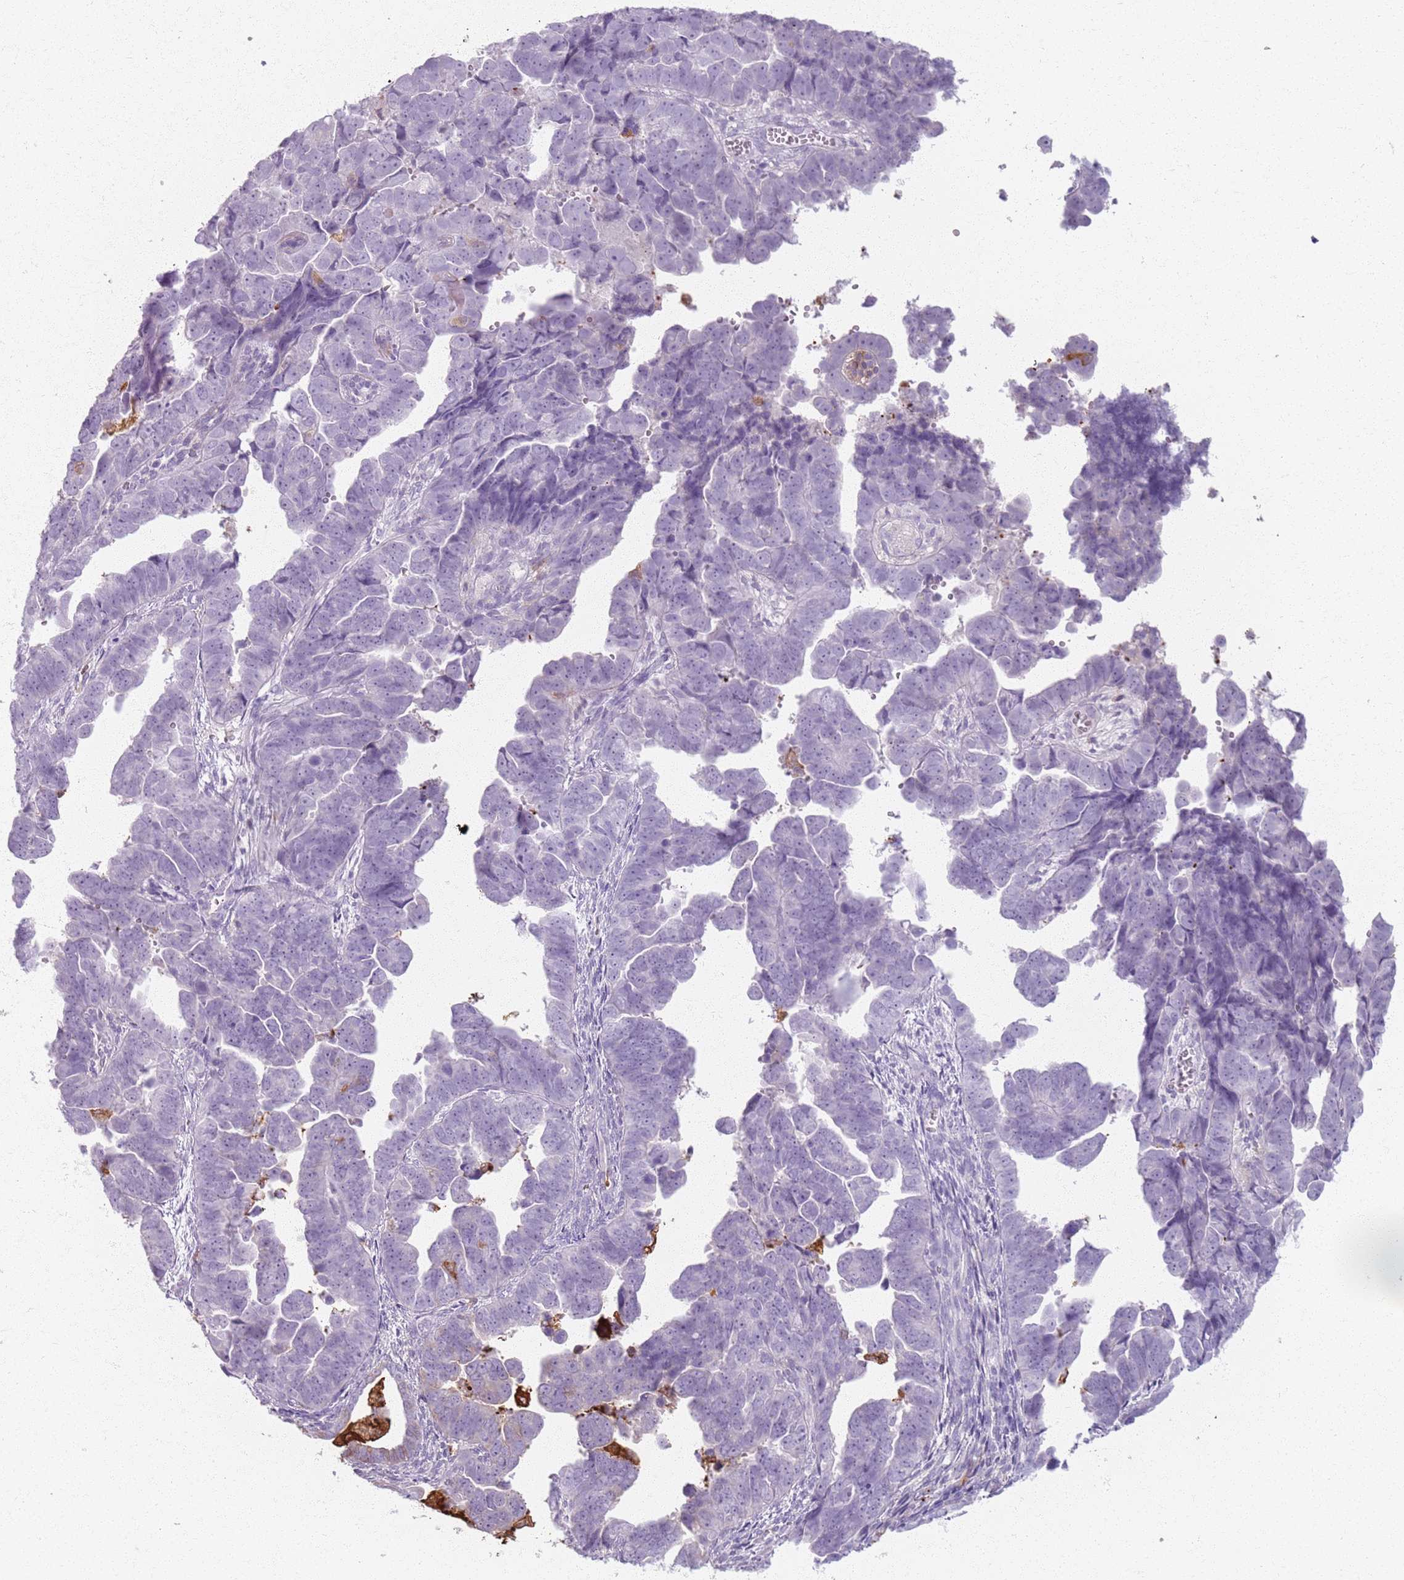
{"staining": {"intensity": "negative", "quantity": "none", "location": "none"}, "tissue": "endometrial cancer", "cell_type": "Tumor cells", "image_type": "cancer", "snomed": [{"axis": "morphology", "description": "Adenocarcinoma, NOS"}, {"axis": "topography", "description": "Endometrium"}], "caption": "A photomicrograph of human adenocarcinoma (endometrial) is negative for staining in tumor cells.", "gene": "GDPGP1", "patient": {"sex": "female", "age": 75}}